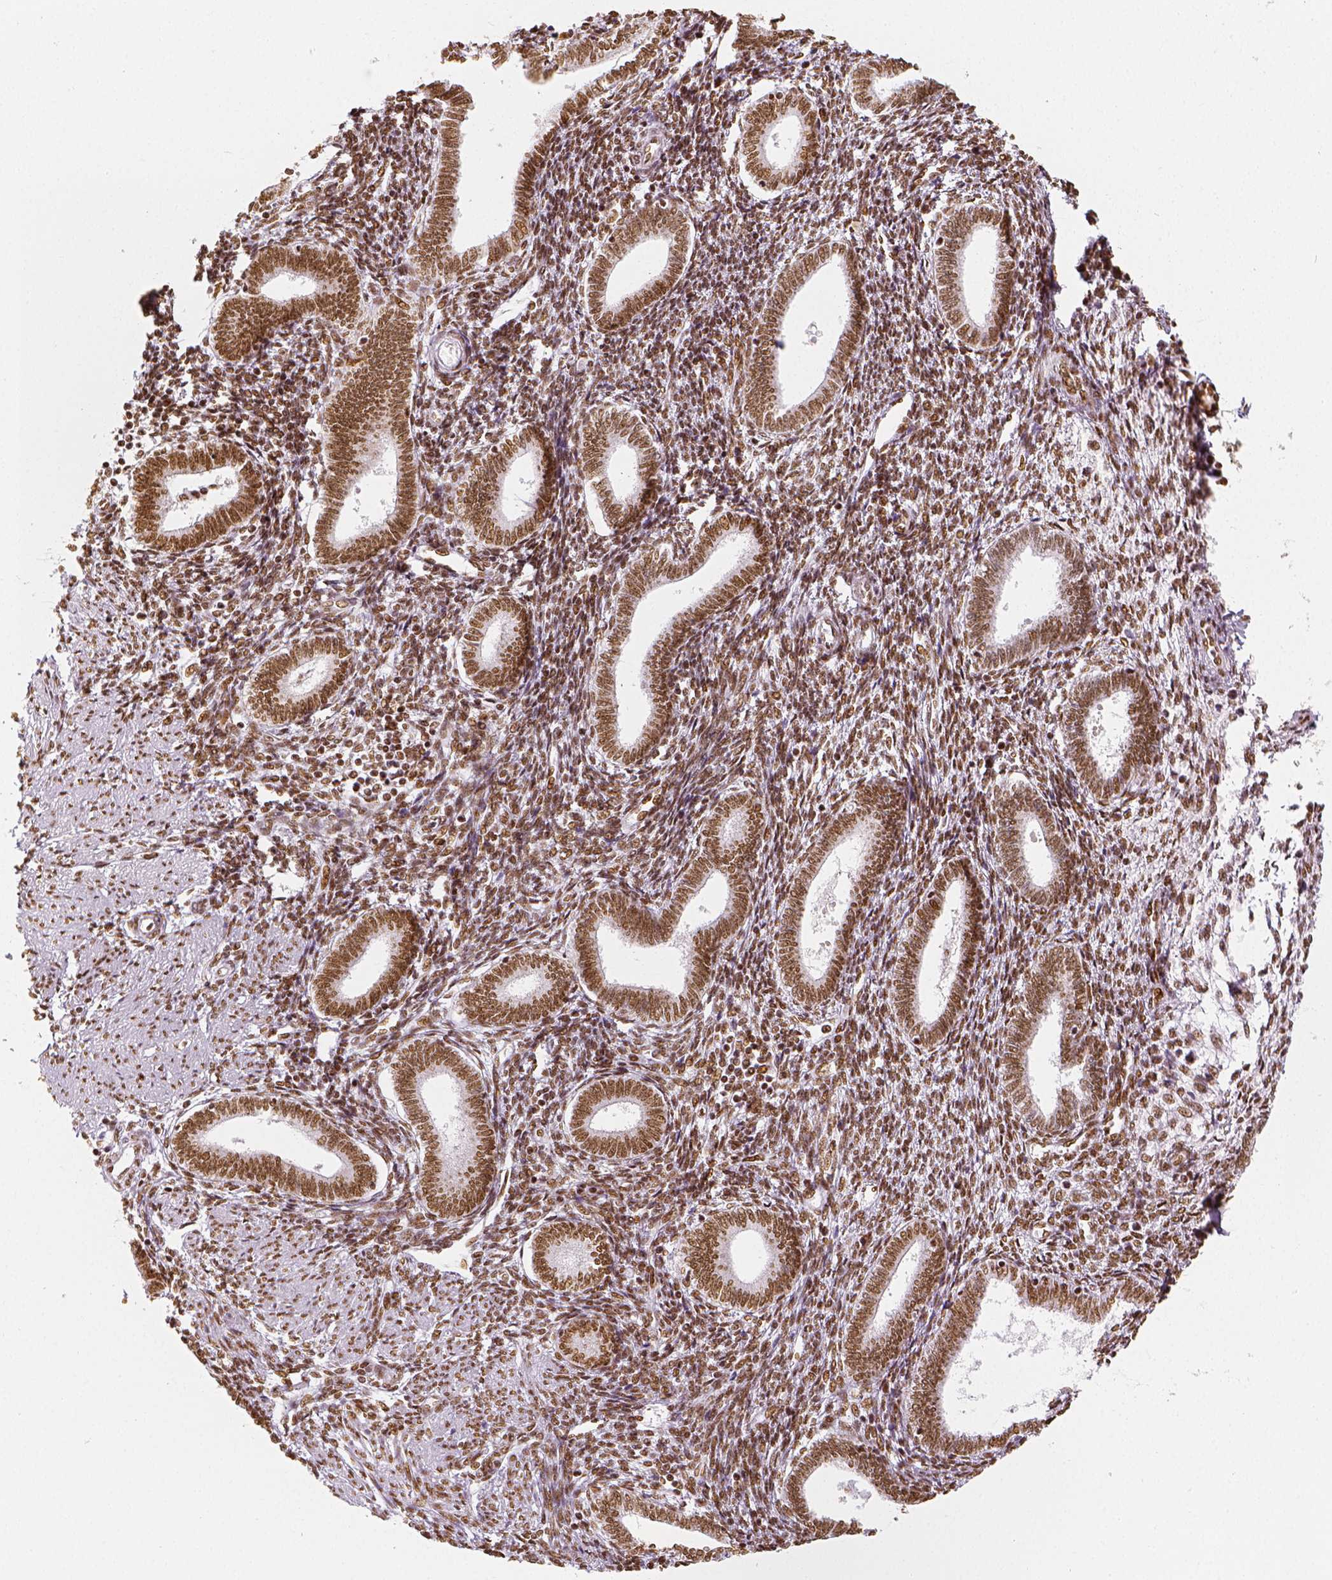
{"staining": {"intensity": "moderate", "quantity": ">75%", "location": "nuclear"}, "tissue": "endometrium", "cell_type": "Cells in endometrial stroma", "image_type": "normal", "snomed": [{"axis": "morphology", "description": "Normal tissue, NOS"}, {"axis": "topography", "description": "Endometrium"}], "caption": "The immunohistochemical stain highlights moderate nuclear staining in cells in endometrial stroma of benign endometrium.", "gene": "KDM5B", "patient": {"sex": "female", "age": 42}}